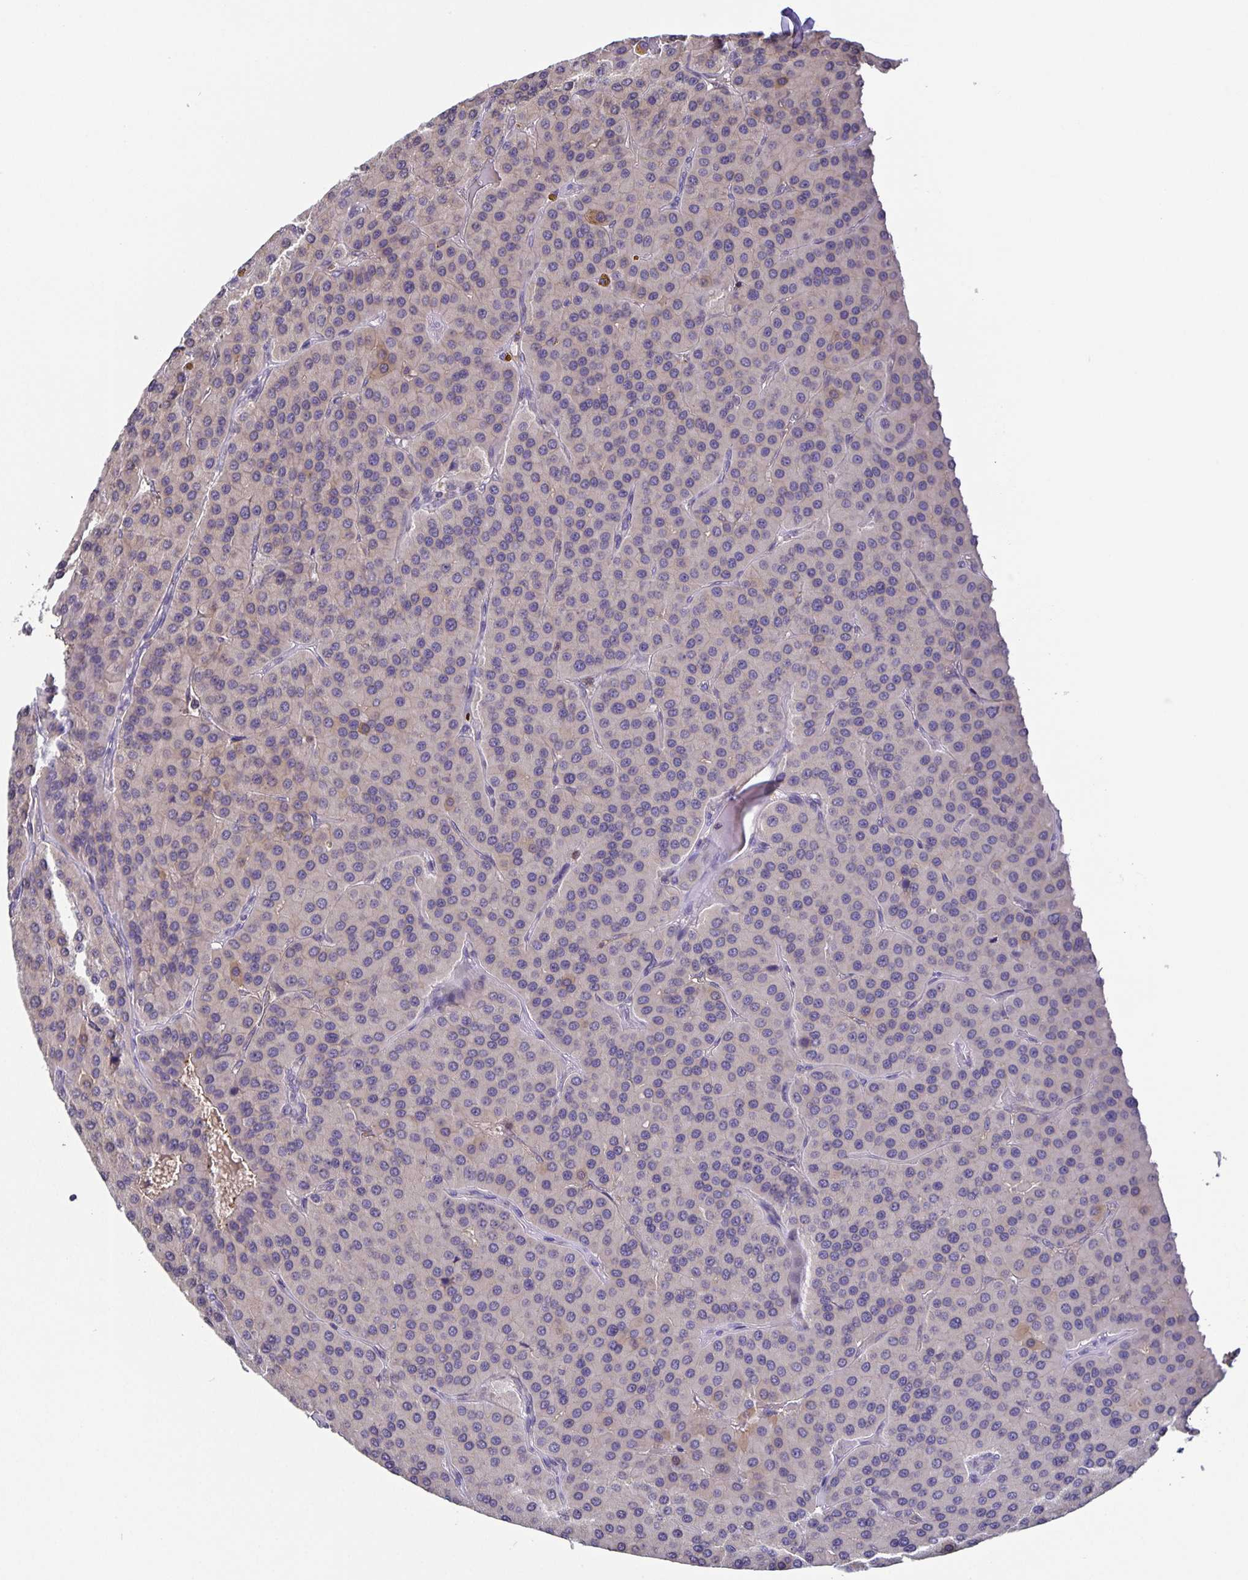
{"staining": {"intensity": "negative", "quantity": "none", "location": "none"}, "tissue": "parathyroid gland", "cell_type": "Glandular cells", "image_type": "normal", "snomed": [{"axis": "morphology", "description": "Normal tissue, NOS"}, {"axis": "morphology", "description": "Adenoma, NOS"}, {"axis": "topography", "description": "Parathyroid gland"}], "caption": "There is no significant staining in glandular cells of parathyroid gland. (DAB (3,3'-diaminobenzidine) immunohistochemistry (IHC), high magnification).", "gene": "FEM1C", "patient": {"sex": "female", "age": 86}}